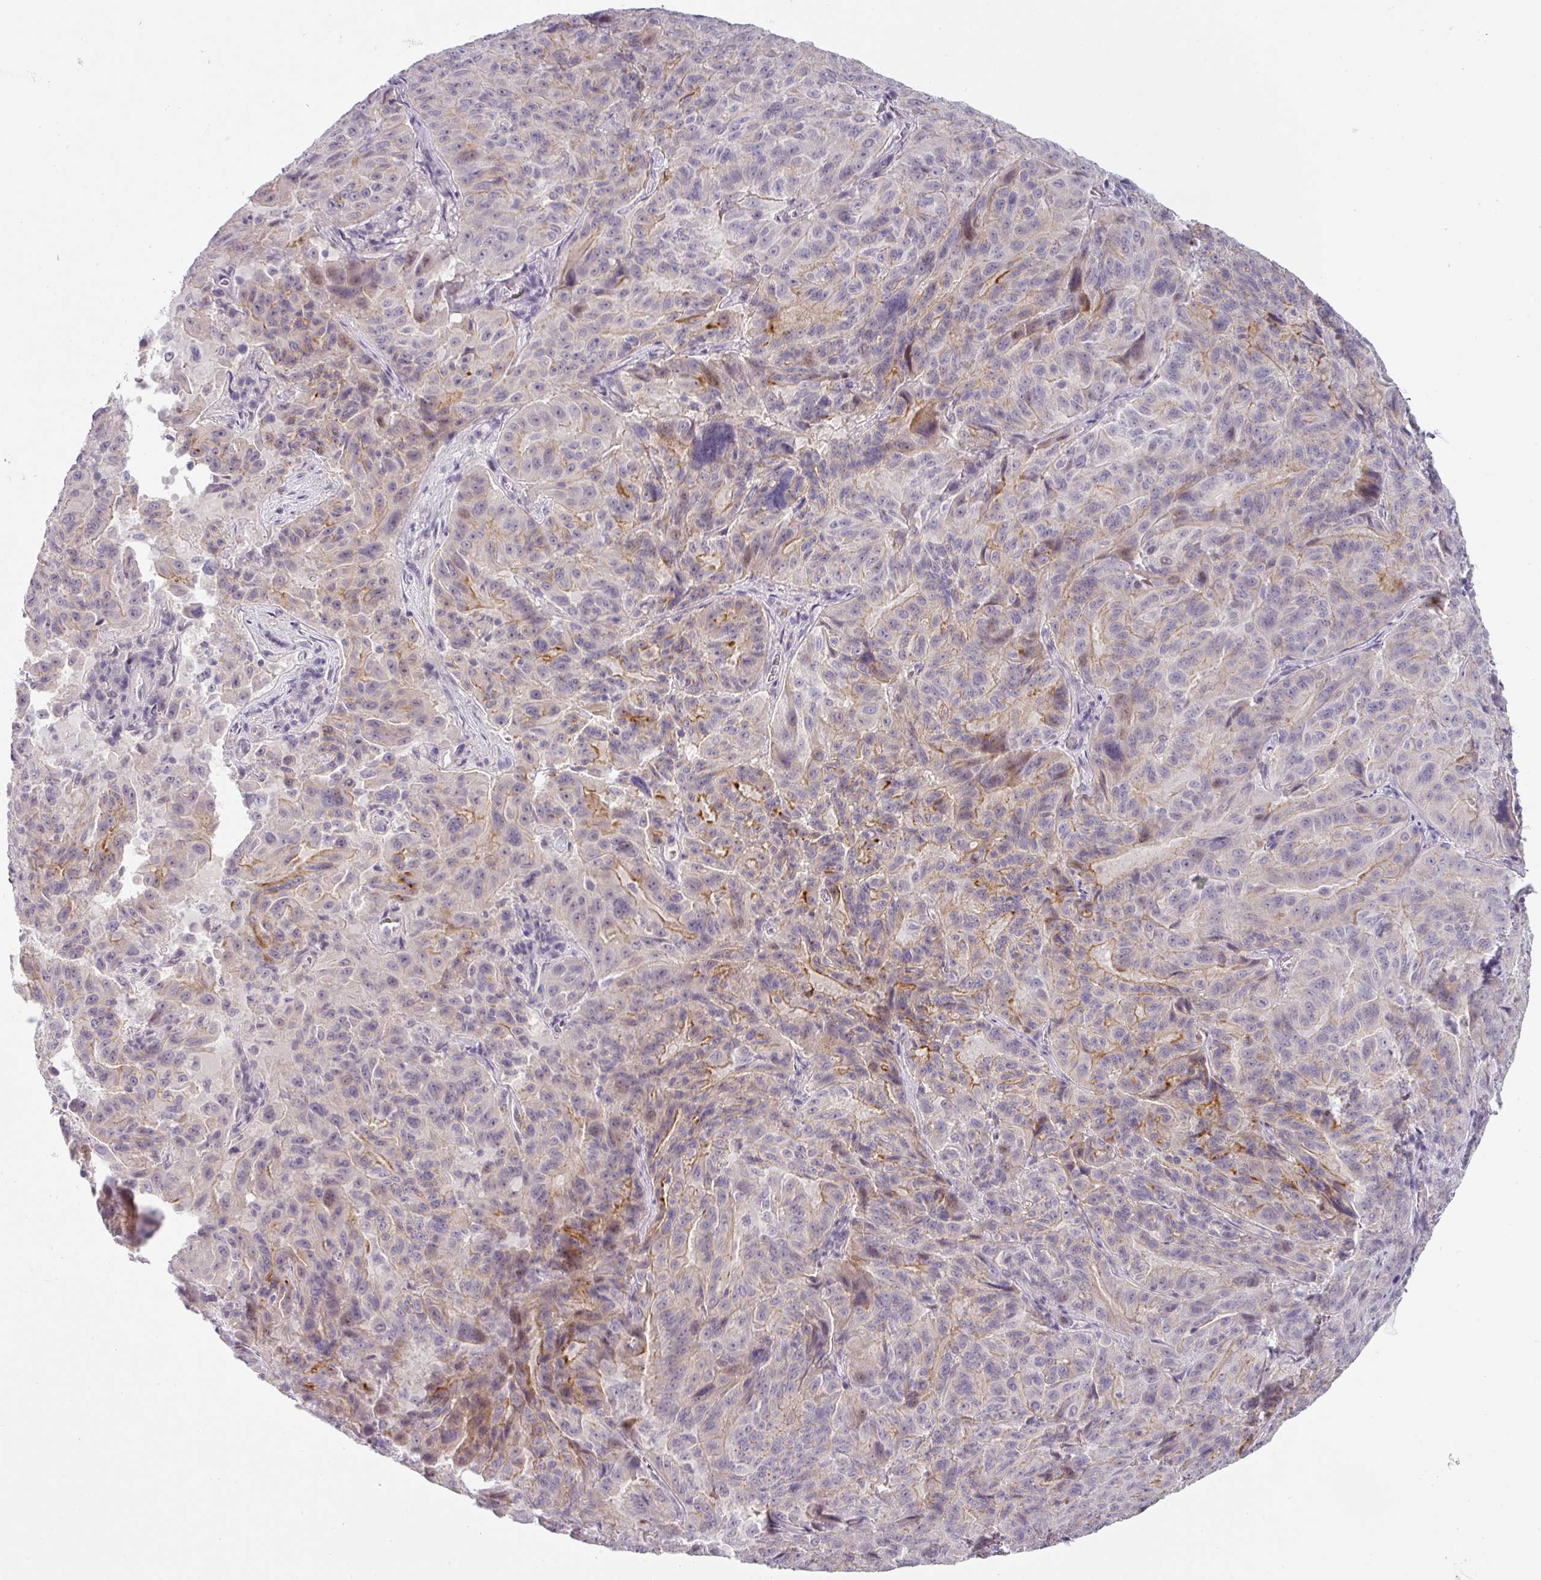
{"staining": {"intensity": "moderate", "quantity": "<25%", "location": "cytoplasmic/membranous"}, "tissue": "pancreatic cancer", "cell_type": "Tumor cells", "image_type": "cancer", "snomed": [{"axis": "morphology", "description": "Adenocarcinoma, NOS"}, {"axis": "topography", "description": "Pancreas"}], "caption": "A micrograph of human pancreatic cancer (adenocarcinoma) stained for a protein shows moderate cytoplasmic/membranous brown staining in tumor cells.", "gene": "BTLA", "patient": {"sex": "male", "age": 63}}